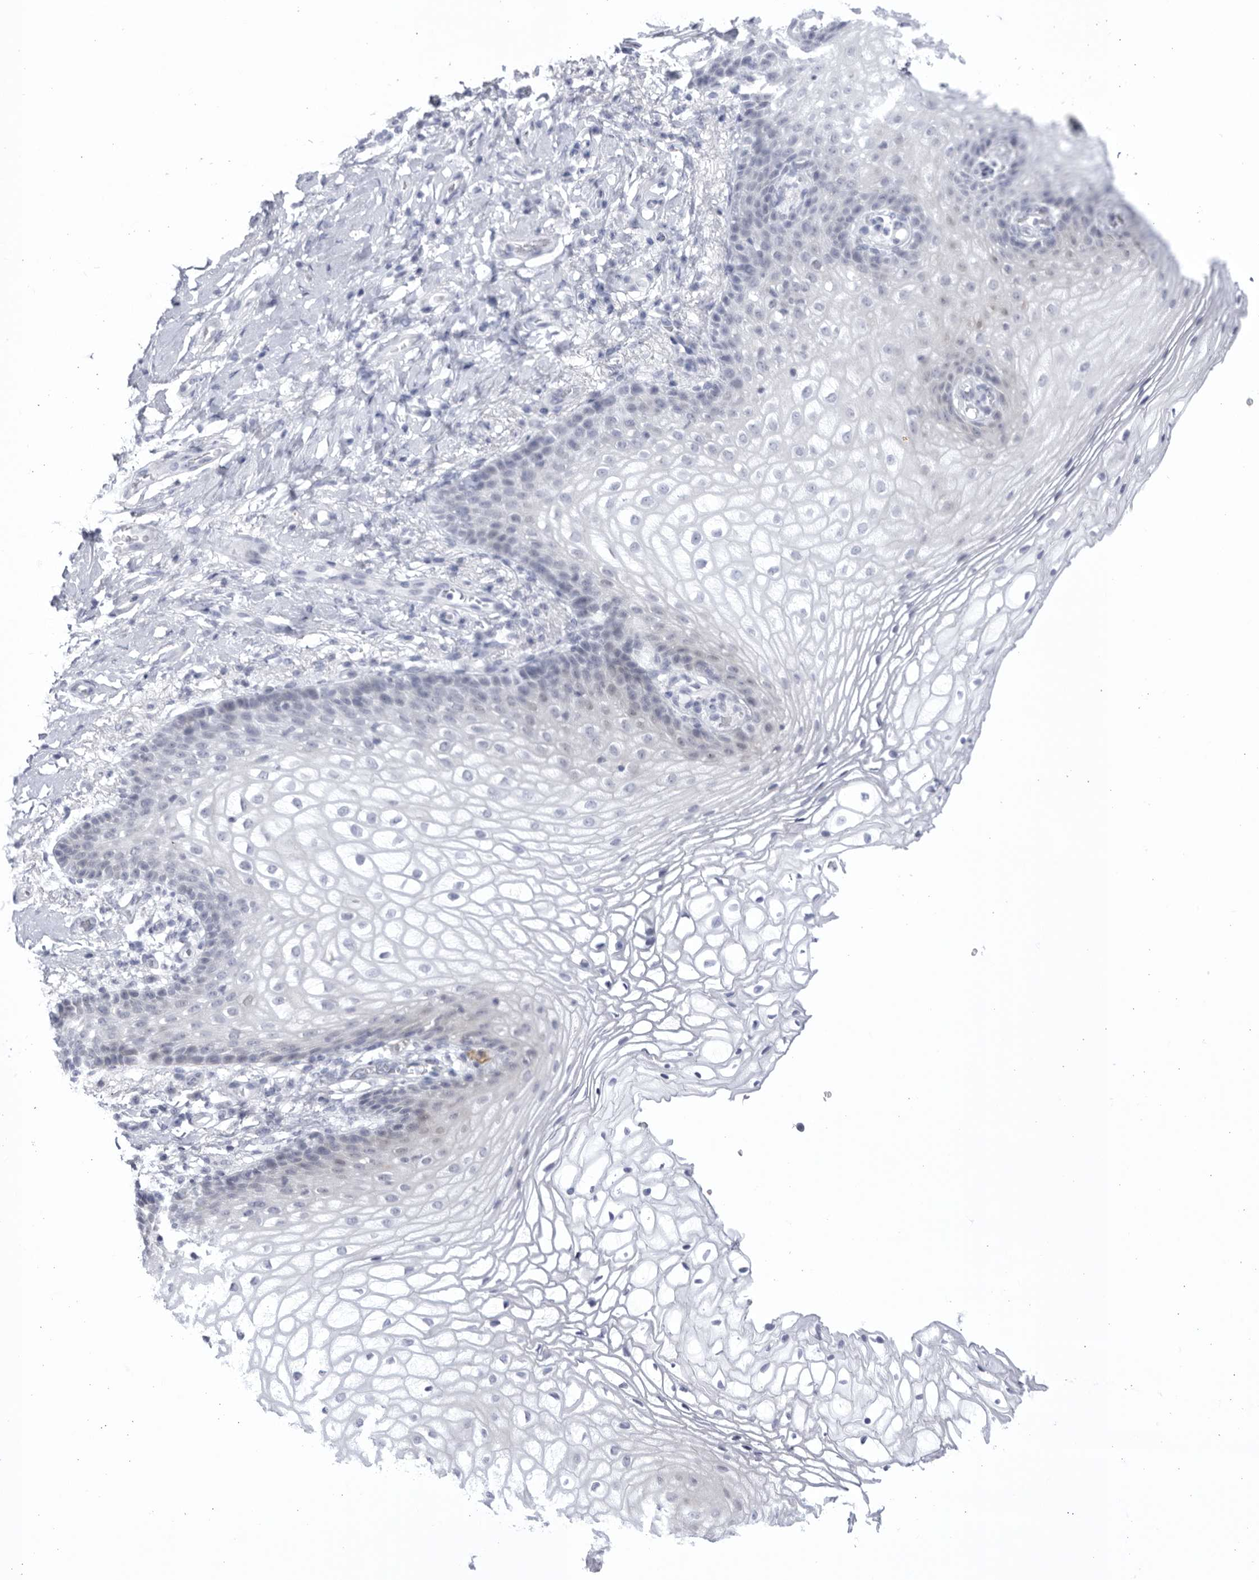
{"staining": {"intensity": "negative", "quantity": "none", "location": "none"}, "tissue": "vagina", "cell_type": "Squamous epithelial cells", "image_type": "normal", "snomed": [{"axis": "morphology", "description": "Normal tissue, NOS"}, {"axis": "topography", "description": "Vagina"}], "caption": "Squamous epithelial cells are negative for brown protein staining in normal vagina. (Stains: DAB (3,3'-diaminobenzidine) immunohistochemistry (IHC) with hematoxylin counter stain, Microscopy: brightfield microscopy at high magnification).", "gene": "CCDC181", "patient": {"sex": "female", "age": 60}}